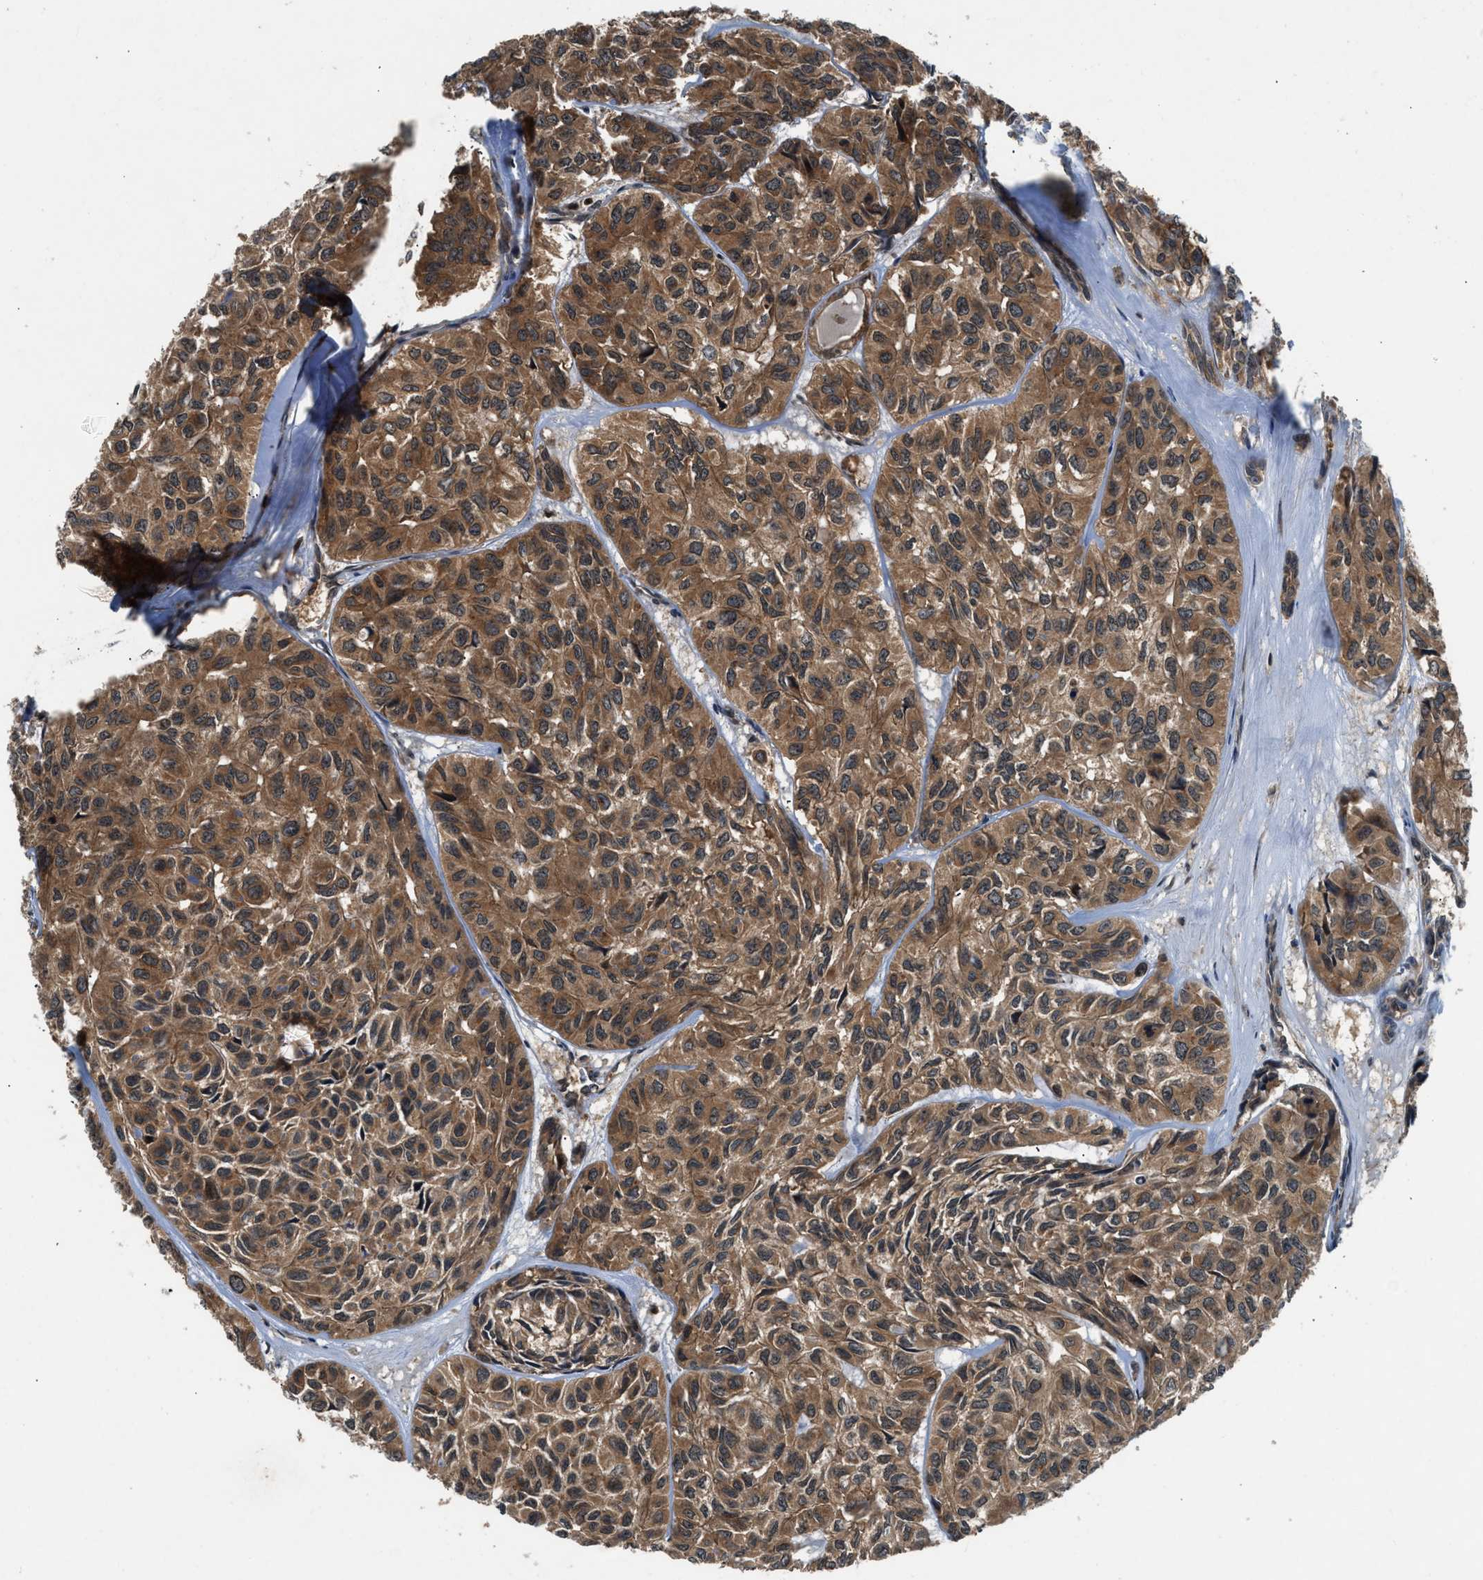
{"staining": {"intensity": "moderate", "quantity": ">75%", "location": "cytoplasmic/membranous"}, "tissue": "head and neck cancer", "cell_type": "Tumor cells", "image_type": "cancer", "snomed": [{"axis": "morphology", "description": "Adenocarcinoma, NOS"}, {"axis": "topography", "description": "Salivary gland, NOS"}, {"axis": "topography", "description": "Head-Neck"}], "caption": "IHC (DAB) staining of head and neck adenocarcinoma displays moderate cytoplasmic/membranous protein staining in about >75% of tumor cells.", "gene": "RPS6KB1", "patient": {"sex": "female", "age": 76}}